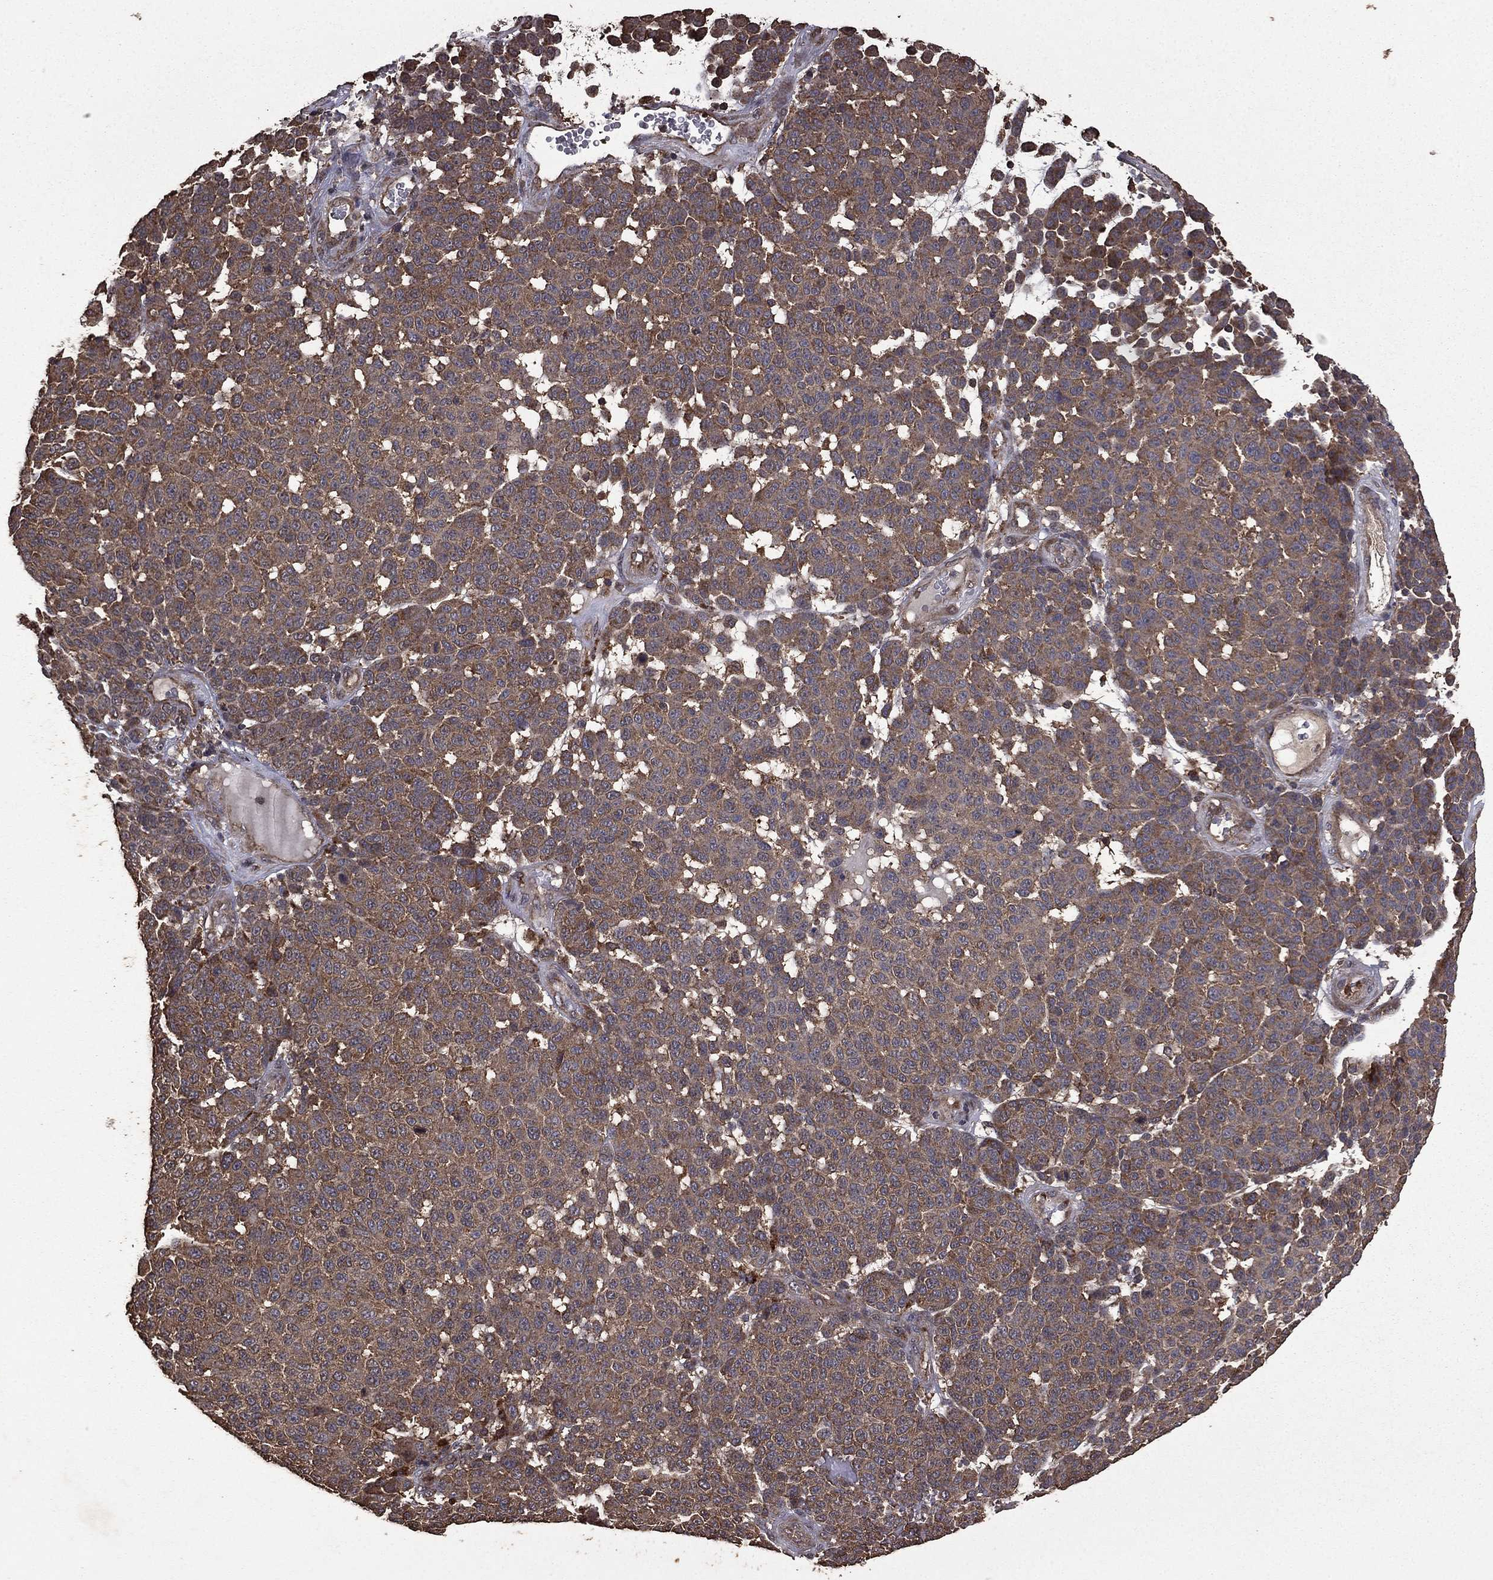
{"staining": {"intensity": "moderate", "quantity": "25%-75%", "location": "cytoplasmic/membranous"}, "tissue": "melanoma", "cell_type": "Tumor cells", "image_type": "cancer", "snomed": [{"axis": "morphology", "description": "Malignant melanoma, NOS"}, {"axis": "topography", "description": "Skin"}], "caption": "Immunohistochemistry (DAB (3,3'-diaminobenzidine)) staining of melanoma reveals moderate cytoplasmic/membranous protein staining in about 25%-75% of tumor cells. (DAB (3,3'-diaminobenzidine) IHC, brown staining for protein, blue staining for nuclei).", "gene": "BIRC6", "patient": {"sex": "male", "age": 59}}